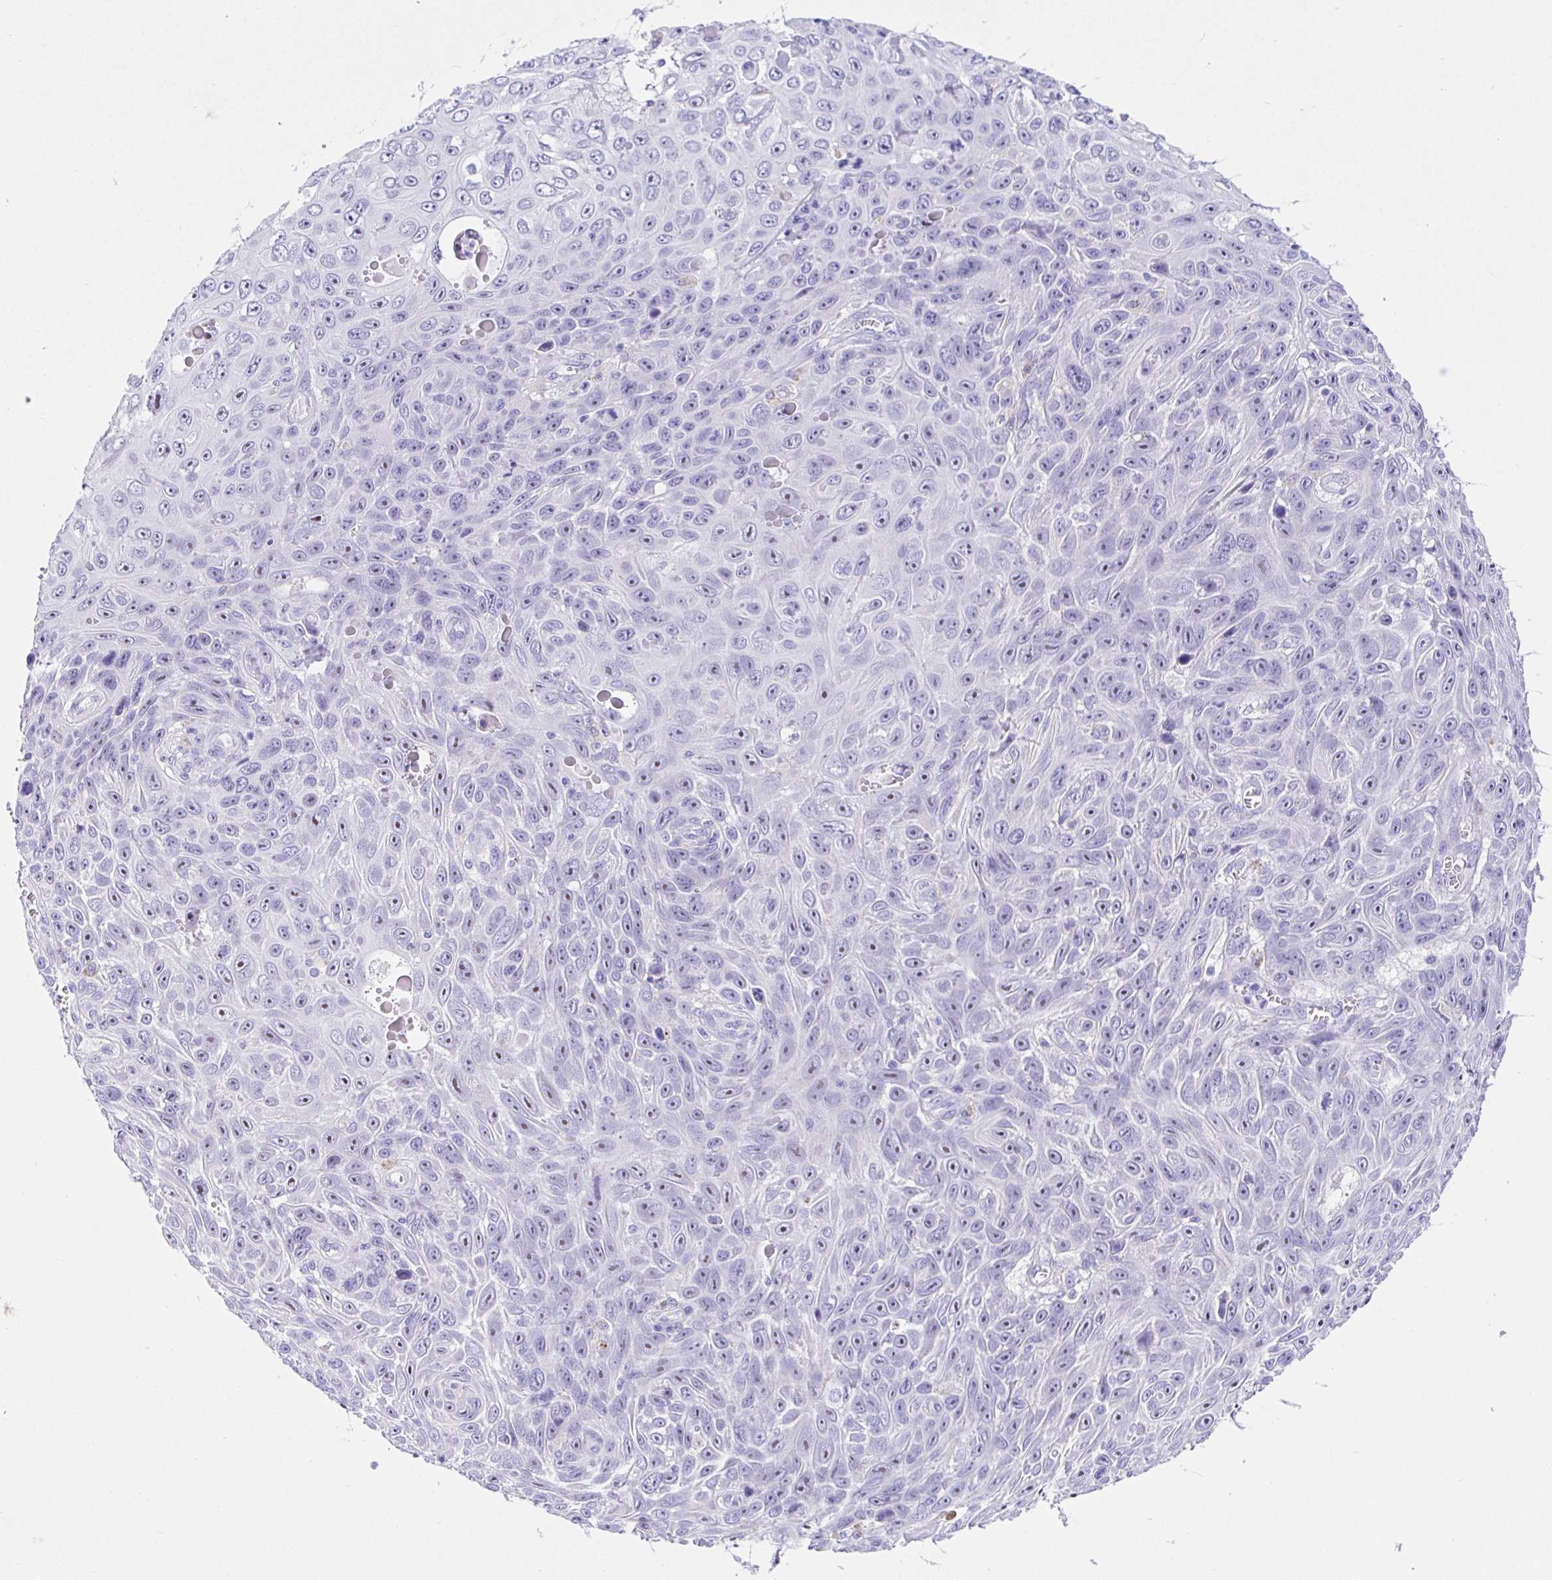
{"staining": {"intensity": "moderate", "quantity": "<25%", "location": "nuclear"}, "tissue": "skin cancer", "cell_type": "Tumor cells", "image_type": "cancer", "snomed": [{"axis": "morphology", "description": "Squamous cell carcinoma, NOS"}, {"axis": "topography", "description": "Skin"}], "caption": "Immunohistochemistry (IHC) of human squamous cell carcinoma (skin) reveals low levels of moderate nuclear positivity in approximately <25% of tumor cells.", "gene": "PRAMEF19", "patient": {"sex": "male", "age": 82}}